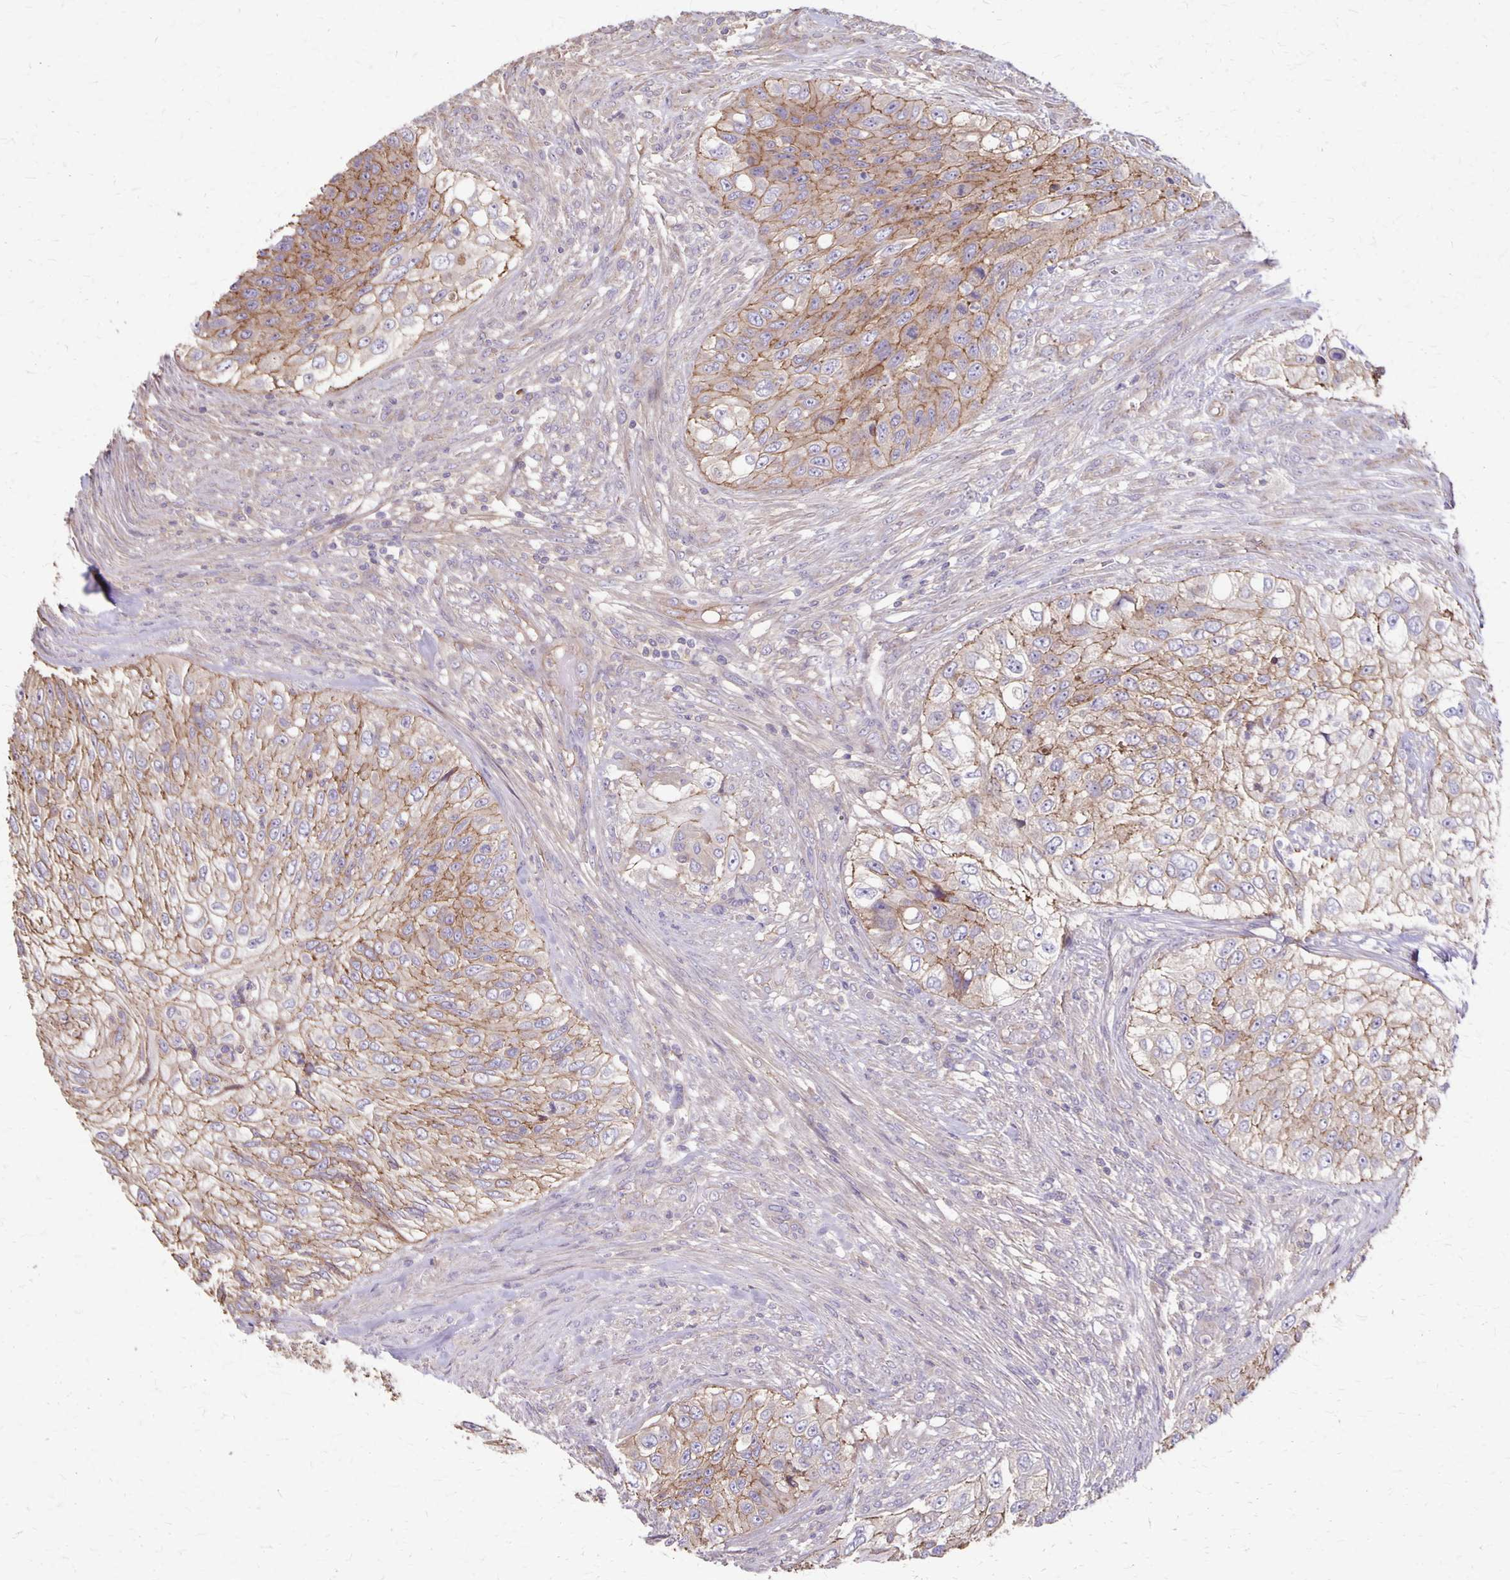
{"staining": {"intensity": "weak", "quantity": ">75%", "location": "cytoplasmic/membranous"}, "tissue": "urothelial cancer", "cell_type": "Tumor cells", "image_type": "cancer", "snomed": [{"axis": "morphology", "description": "Urothelial carcinoma, High grade"}, {"axis": "topography", "description": "Urinary bladder"}], "caption": "IHC micrograph of human urothelial carcinoma (high-grade) stained for a protein (brown), which exhibits low levels of weak cytoplasmic/membranous expression in about >75% of tumor cells.", "gene": "PROM2", "patient": {"sex": "female", "age": 60}}